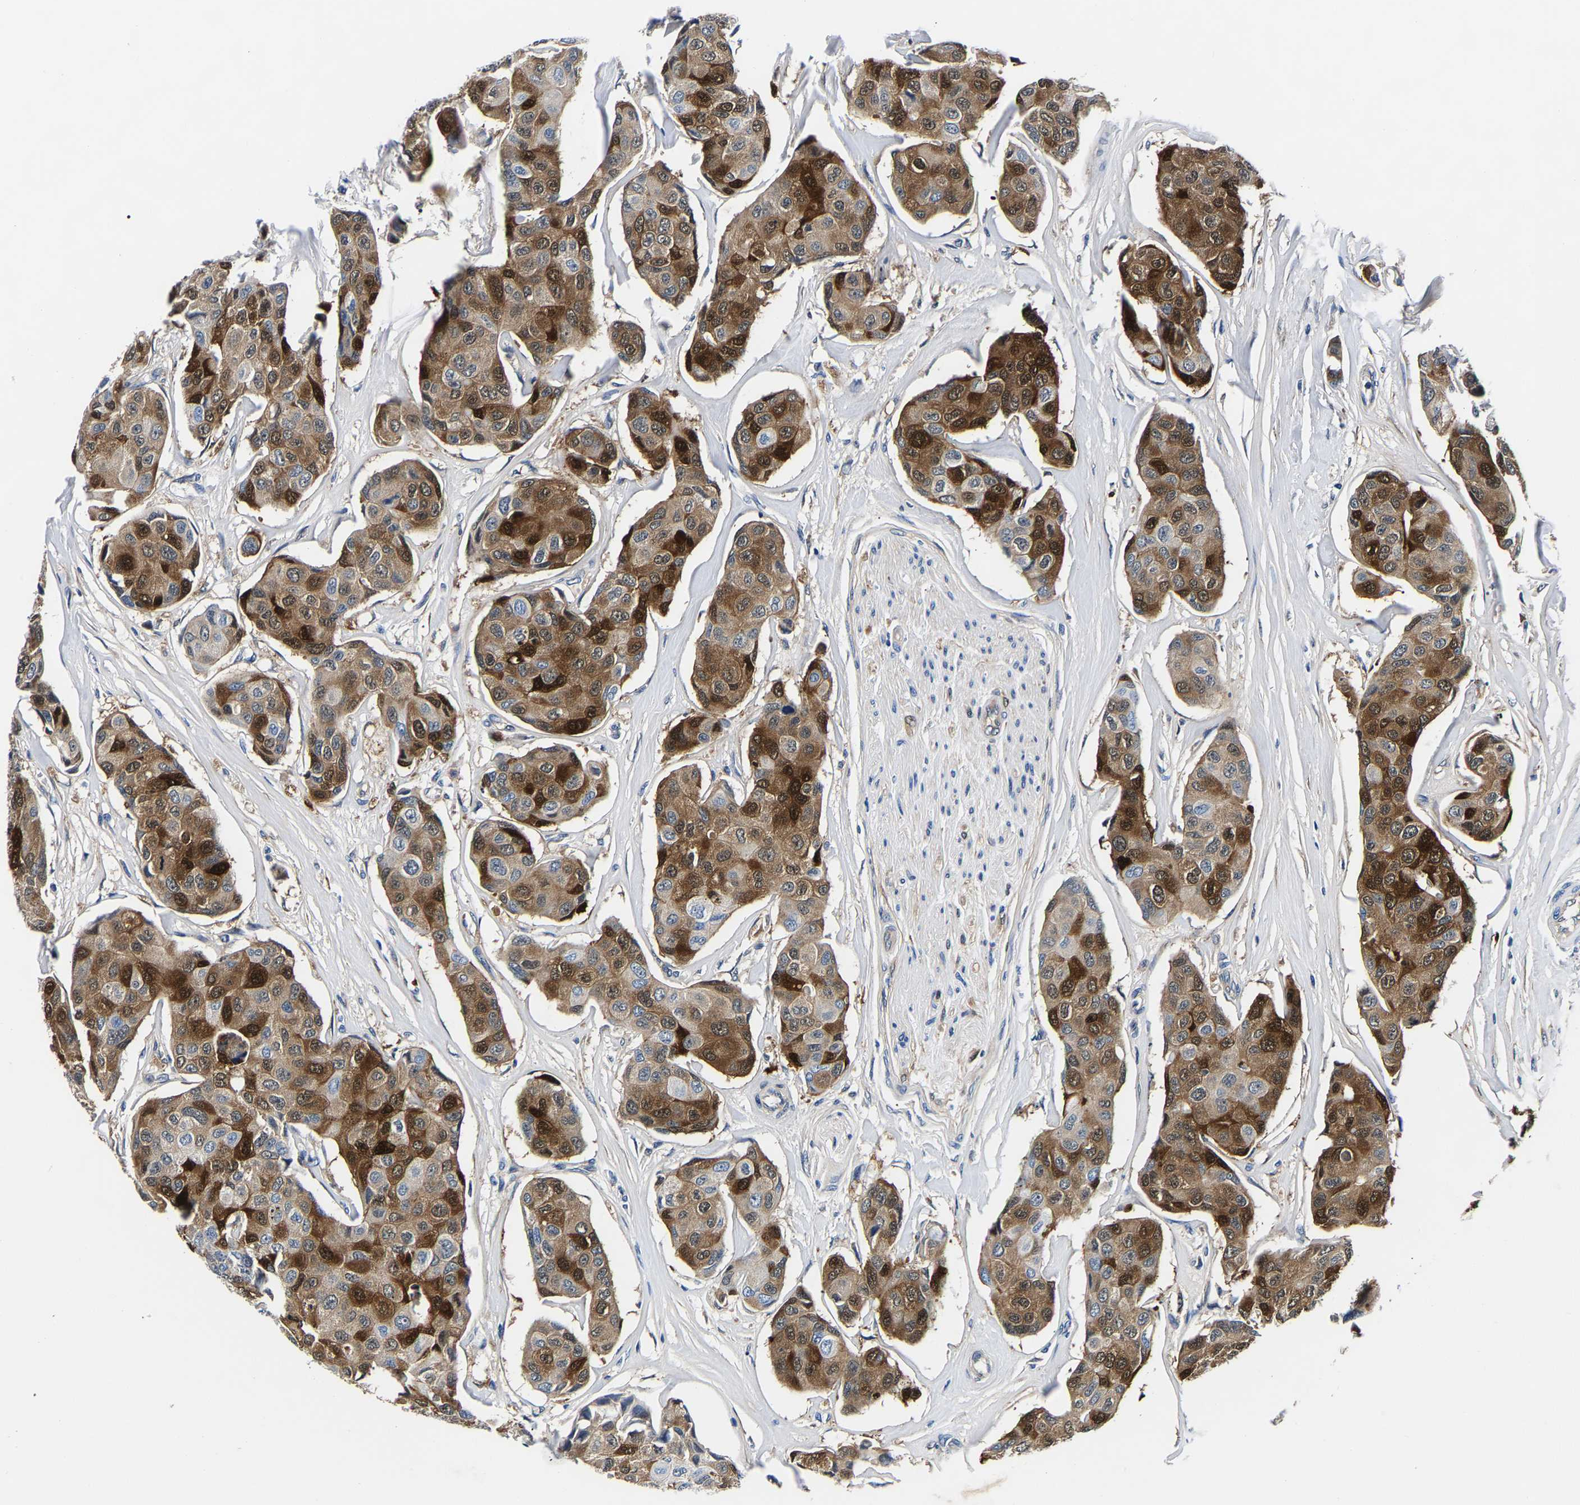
{"staining": {"intensity": "strong", "quantity": ">75%", "location": "cytoplasmic/membranous,nuclear"}, "tissue": "breast cancer", "cell_type": "Tumor cells", "image_type": "cancer", "snomed": [{"axis": "morphology", "description": "Duct carcinoma"}, {"axis": "topography", "description": "Breast"}], "caption": "Immunohistochemical staining of human breast infiltrating ductal carcinoma displays high levels of strong cytoplasmic/membranous and nuclear protein staining in approximately >75% of tumor cells.", "gene": "S100A13", "patient": {"sex": "female", "age": 80}}